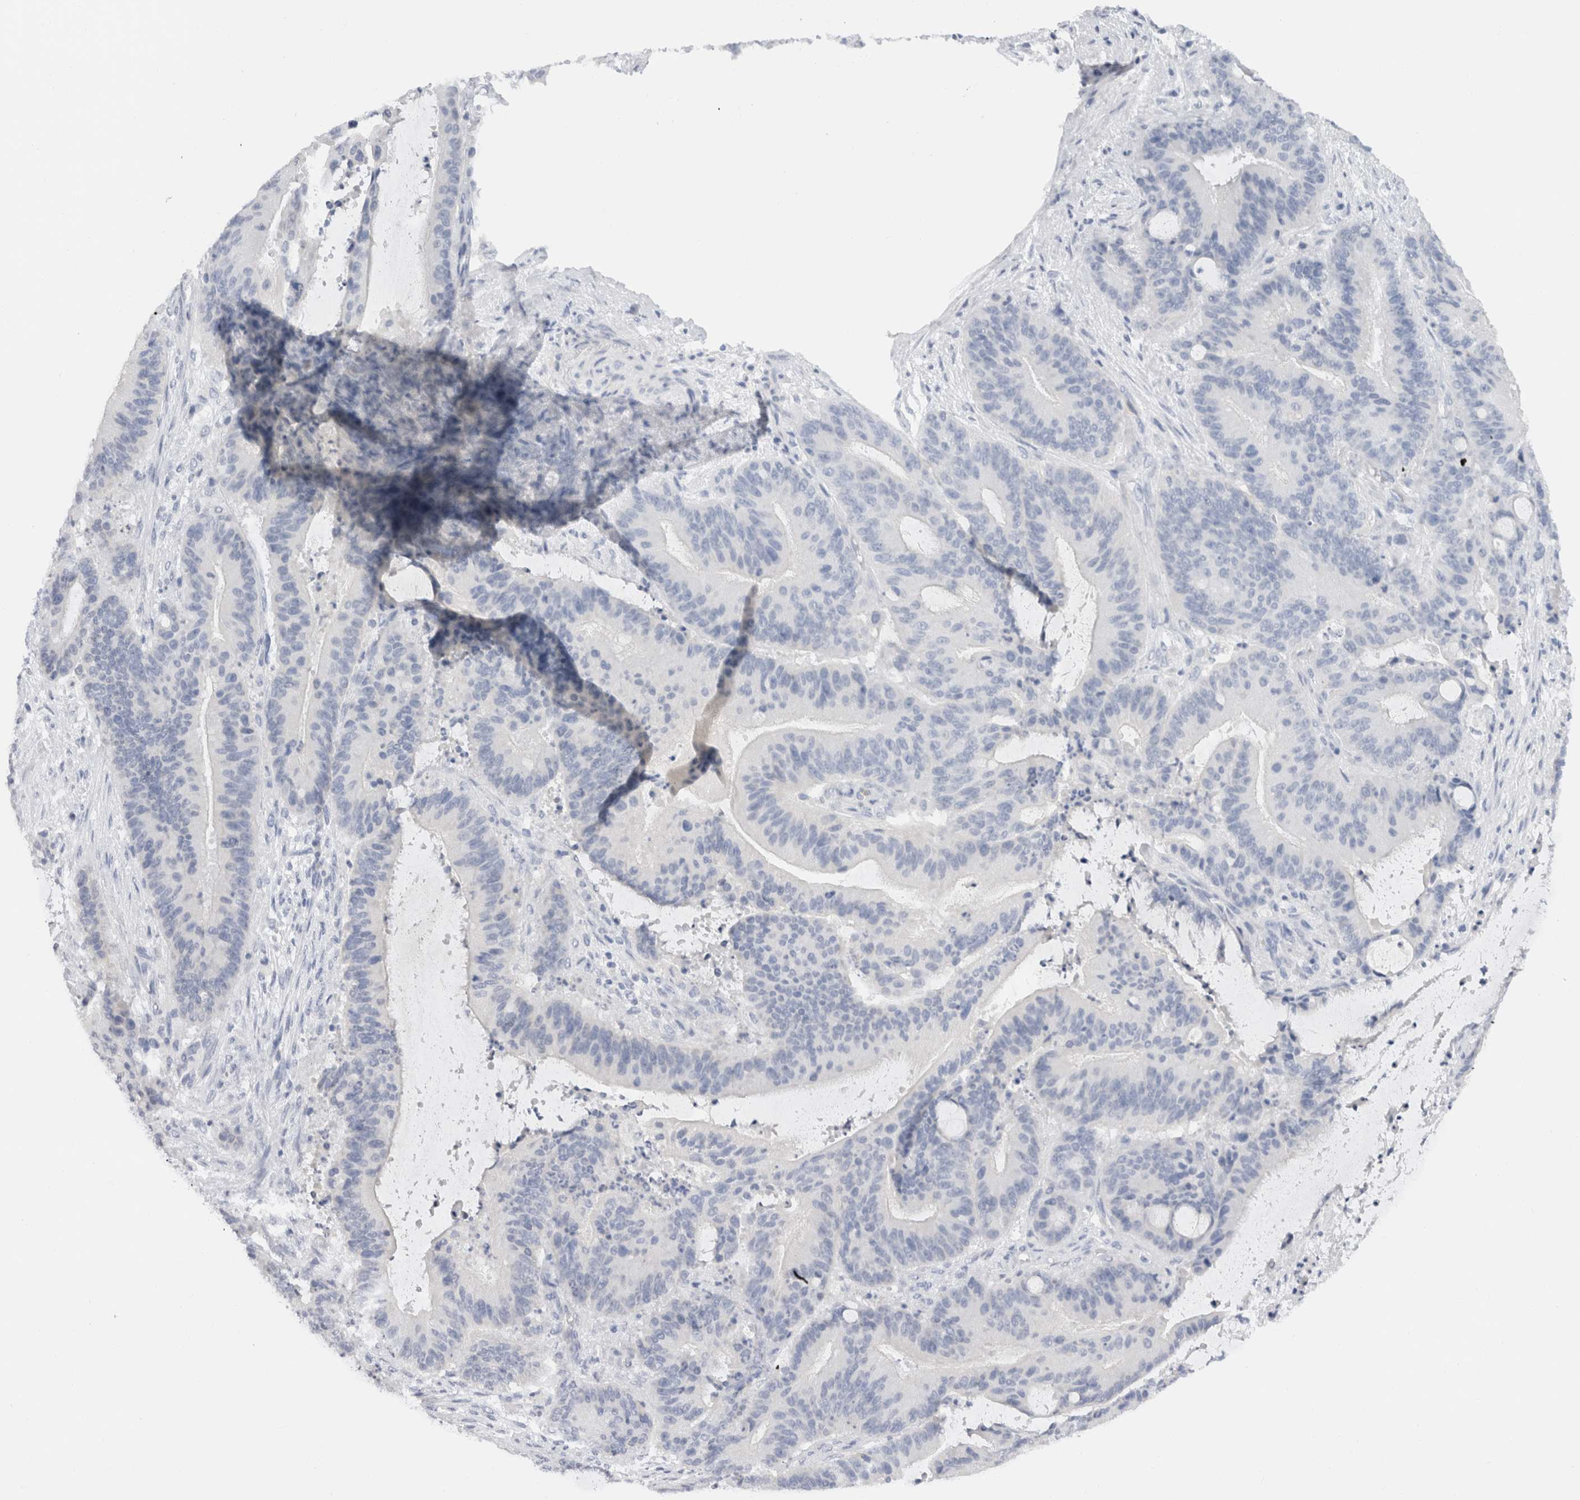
{"staining": {"intensity": "negative", "quantity": "none", "location": "none"}, "tissue": "liver cancer", "cell_type": "Tumor cells", "image_type": "cancer", "snomed": [{"axis": "morphology", "description": "Normal tissue, NOS"}, {"axis": "morphology", "description": "Cholangiocarcinoma"}, {"axis": "topography", "description": "Liver"}, {"axis": "topography", "description": "Peripheral nerve tissue"}], "caption": "This is a histopathology image of immunohistochemistry staining of cholangiocarcinoma (liver), which shows no staining in tumor cells.", "gene": "C9orf50", "patient": {"sex": "female", "age": 73}}